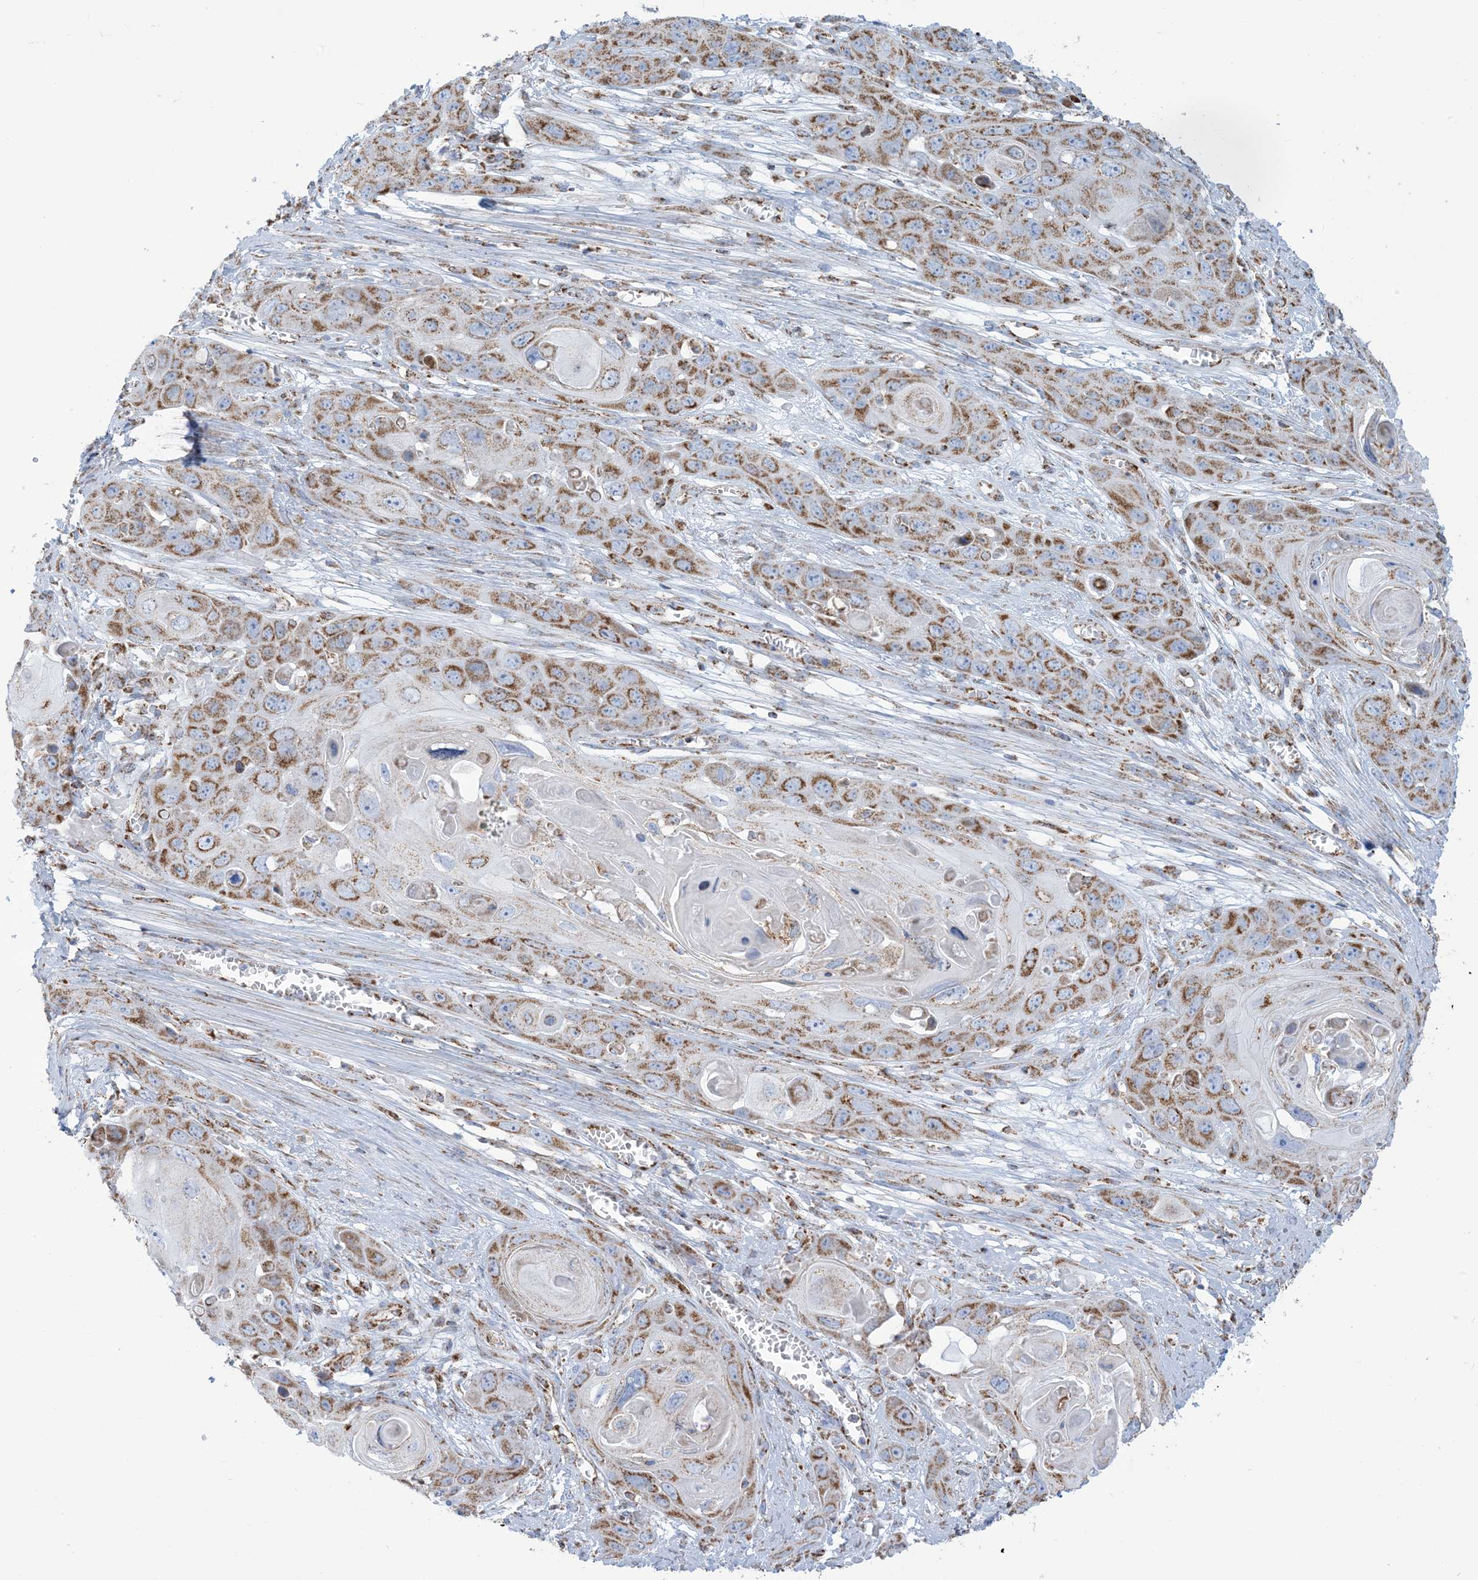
{"staining": {"intensity": "moderate", "quantity": ">75%", "location": "cytoplasmic/membranous"}, "tissue": "skin cancer", "cell_type": "Tumor cells", "image_type": "cancer", "snomed": [{"axis": "morphology", "description": "Squamous cell carcinoma, NOS"}, {"axis": "topography", "description": "Skin"}], "caption": "The histopathology image shows immunohistochemical staining of skin cancer (squamous cell carcinoma). There is moderate cytoplasmic/membranous expression is identified in about >75% of tumor cells.", "gene": "SAMM50", "patient": {"sex": "male", "age": 55}}